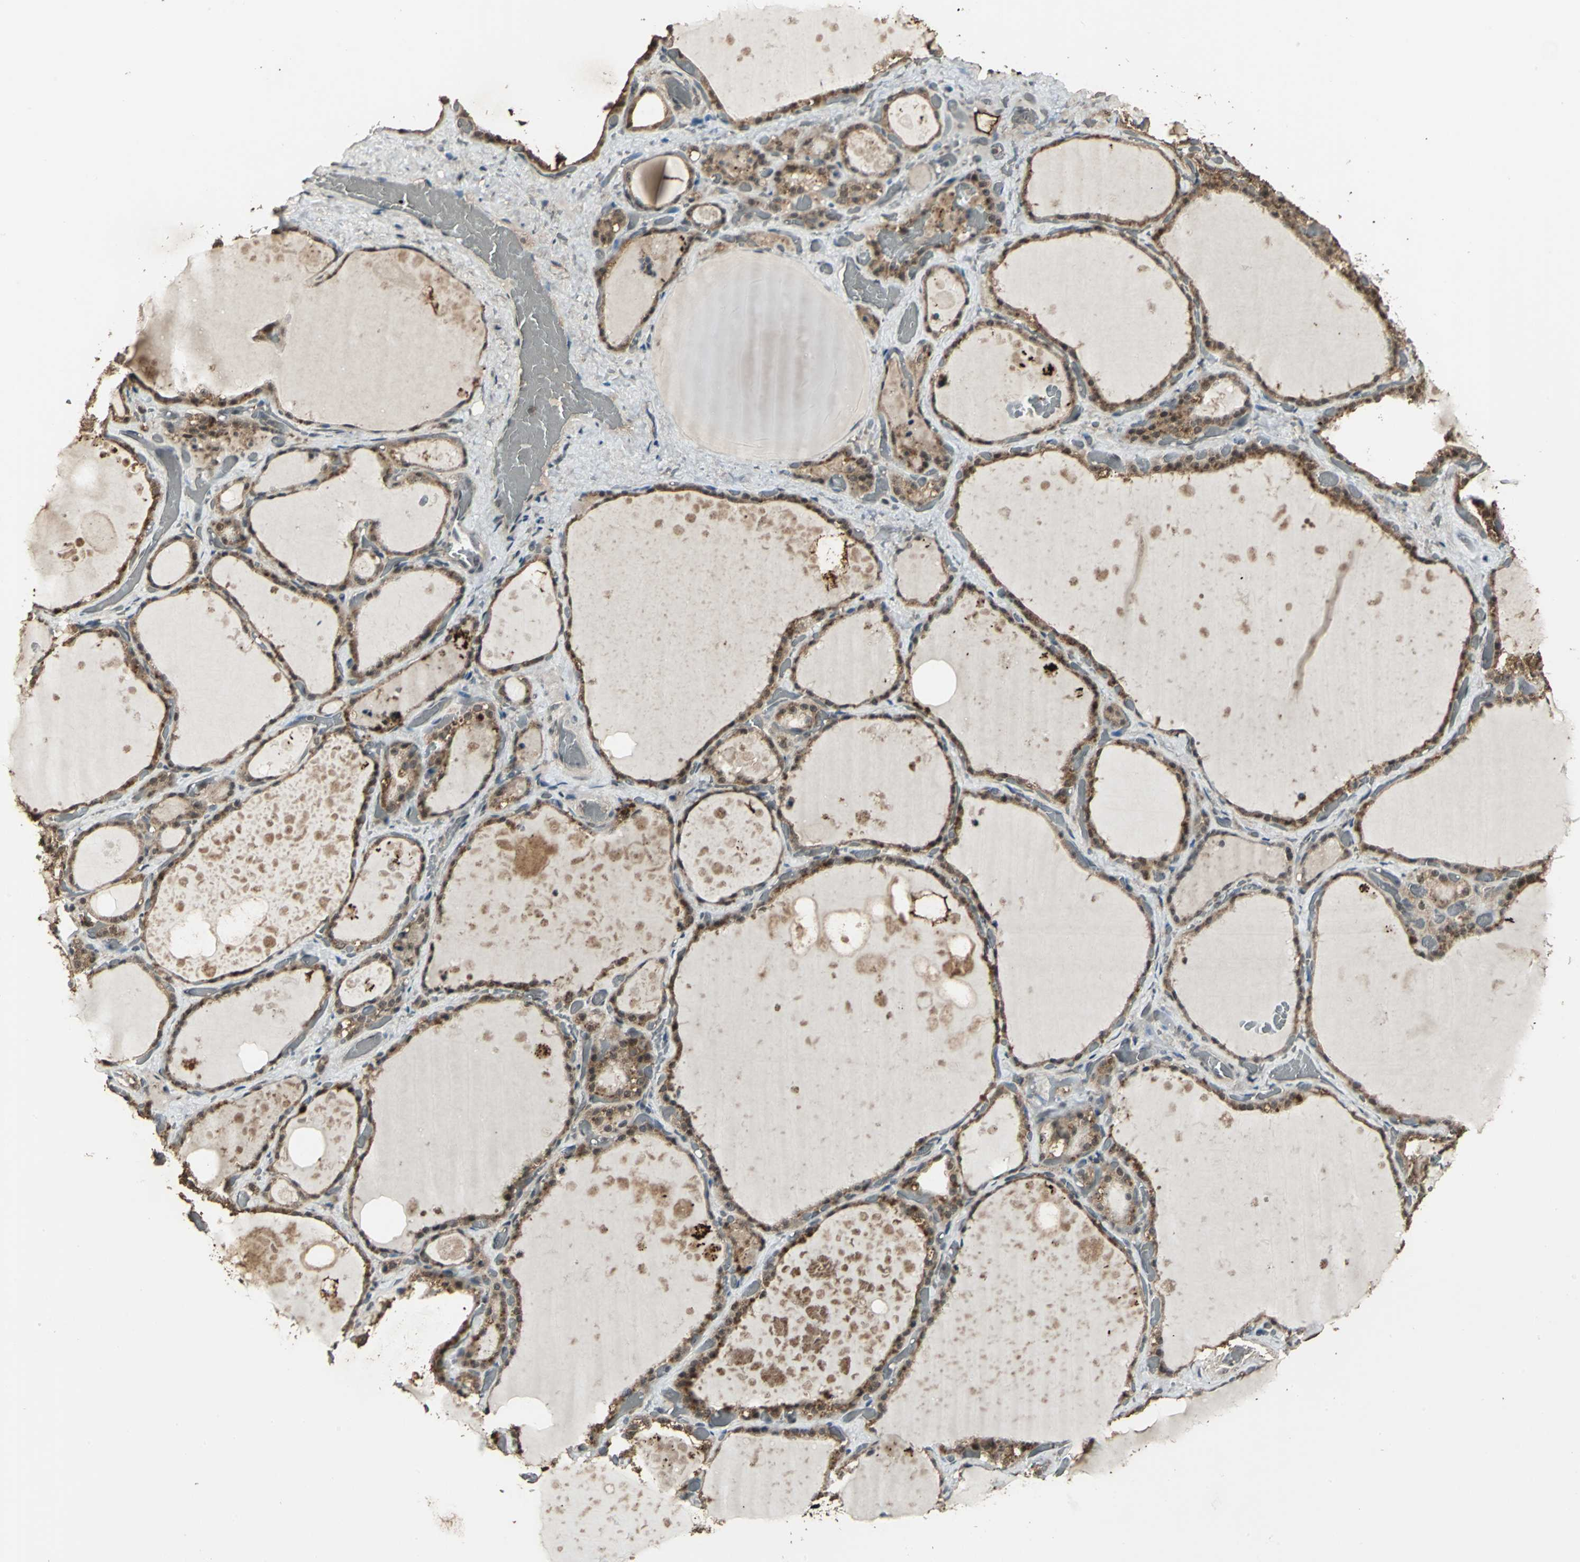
{"staining": {"intensity": "moderate", "quantity": ">75%", "location": "cytoplasmic/membranous"}, "tissue": "thyroid gland", "cell_type": "Glandular cells", "image_type": "normal", "snomed": [{"axis": "morphology", "description": "Normal tissue, NOS"}, {"axis": "topography", "description": "Thyroid gland"}], "caption": "DAB (3,3'-diaminobenzidine) immunohistochemical staining of normal thyroid gland exhibits moderate cytoplasmic/membranous protein positivity in about >75% of glandular cells. The protein of interest is shown in brown color, while the nuclei are stained blue.", "gene": "UCHL5", "patient": {"sex": "male", "age": 61}}